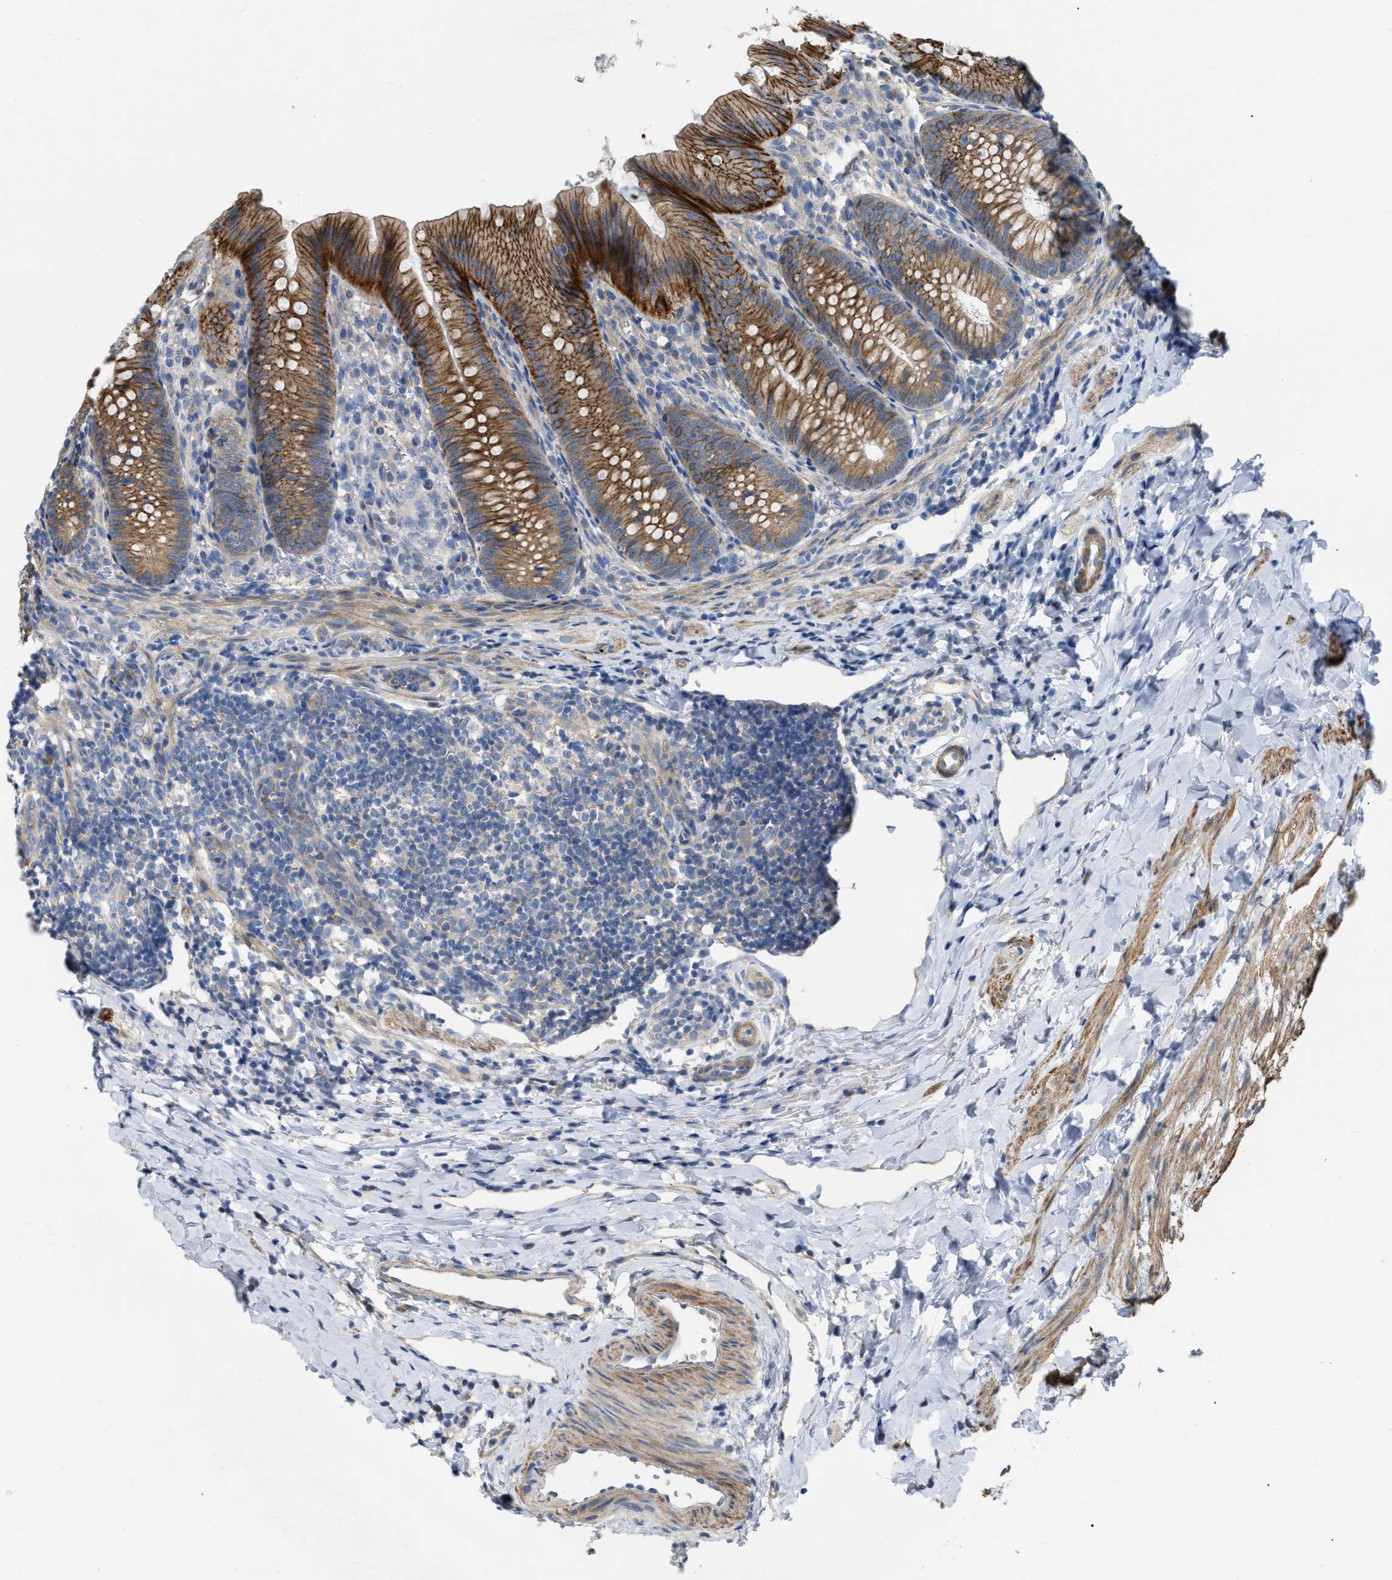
{"staining": {"intensity": "moderate", "quantity": ">75%", "location": "cytoplasmic/membranous"}, "tissue": "appendix", "cell_type": "Glandular cells", "image_type": "normal", "snomed": [{"axis": "morphology", "description": "Normal tissue, NOS"}, {"axis": "topography", "description": "Appendix"}], "caption": "Protein positivity by IHC exhibits moderate cytoplasmic/membranous staining in about >75% of glandular cells in normal appendix.", "gene": "DHX58", "patient": {"sex": "male", "age": 1}}